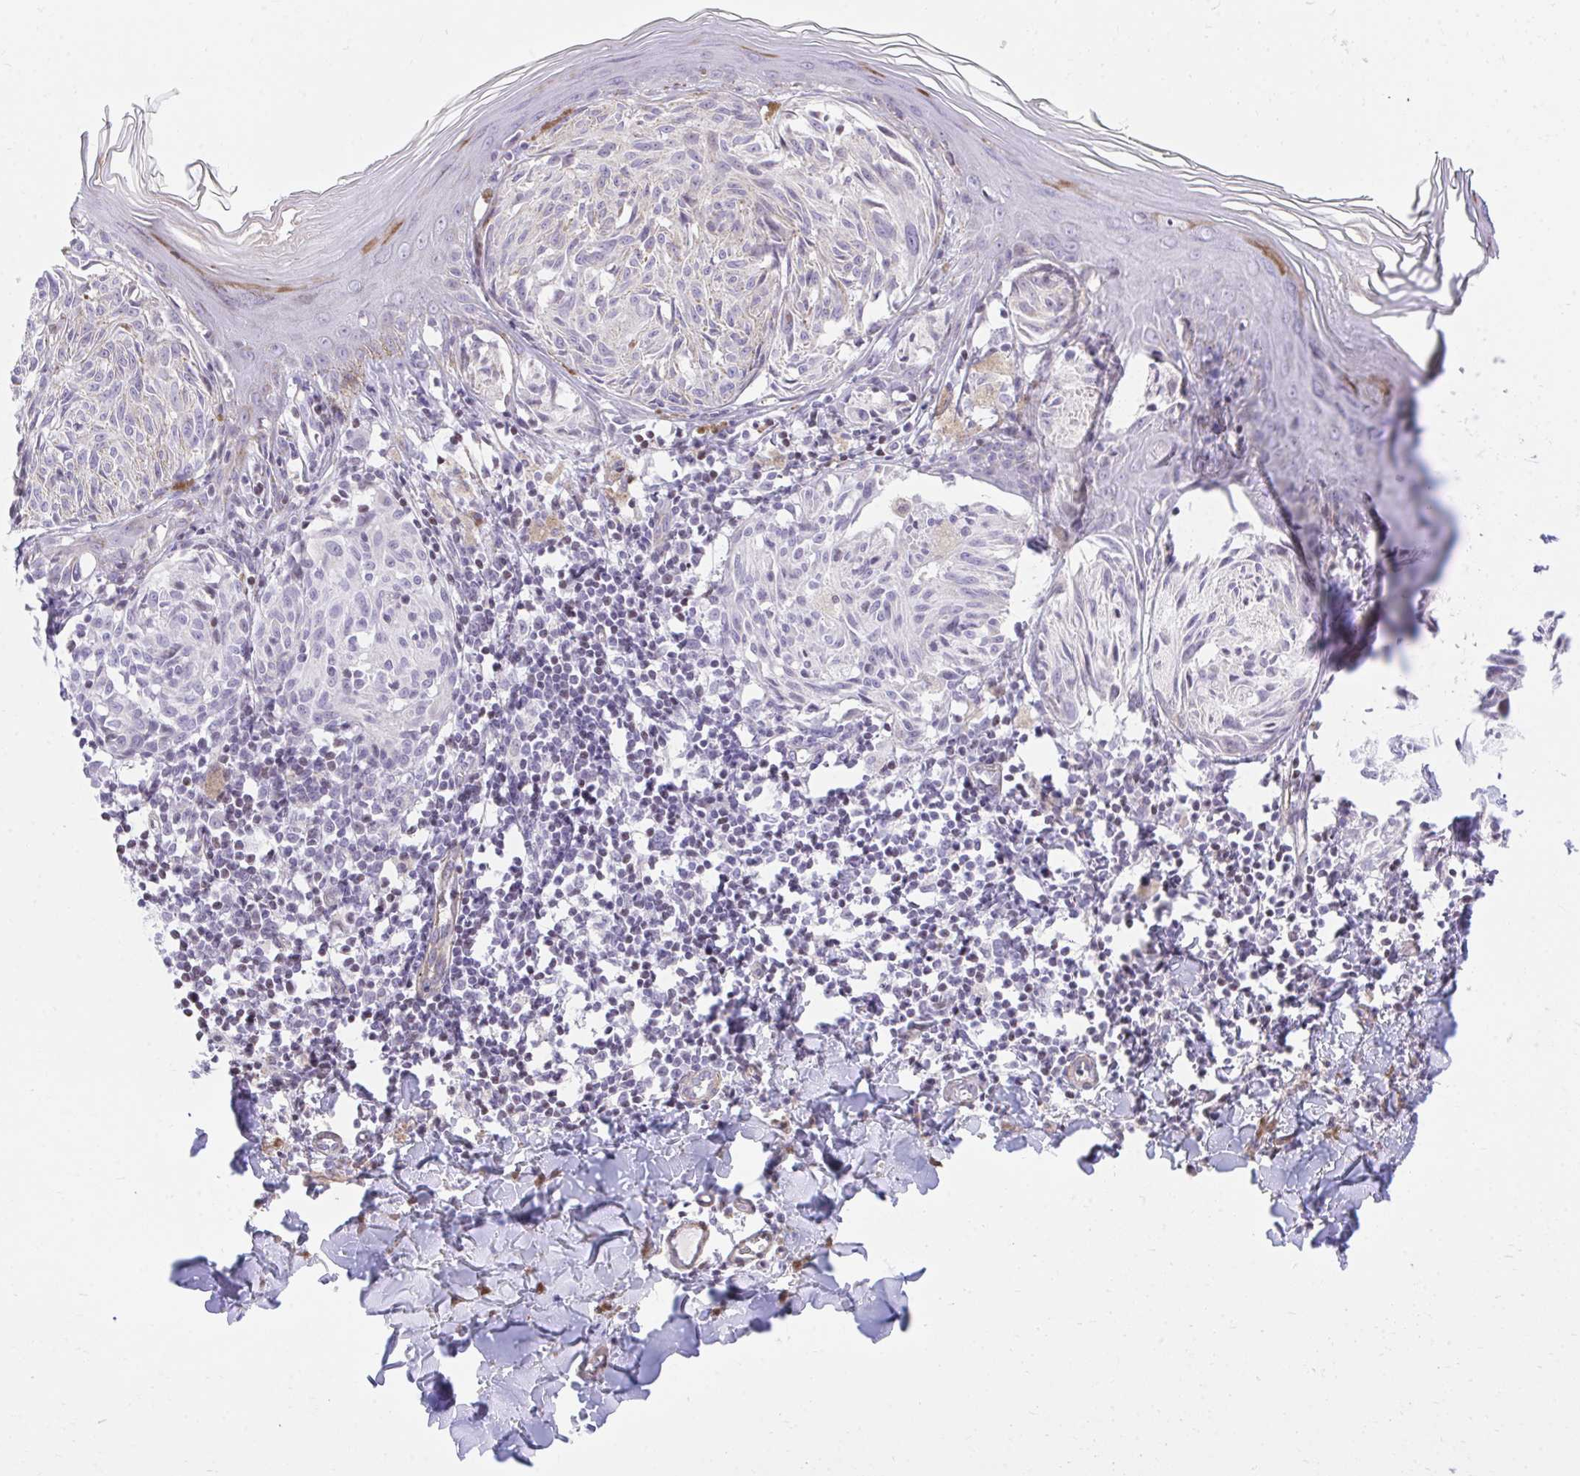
{"staining": {"intensity": "negative", "quantity": "none", "location": "none"}, "tissue": "melanoma", "cell_type": "Tumor cells", "image_type": "cancer", "snomed": [{"axis": "morphology", "description": "Malignant melanoma, NOS"}, {"axis": "topography", "description": "Skin"}], "caption": "Tumor cells show no significant expression in malignant melanoma.", "gene": "KCNN4", "patient": {"sex": "female", "age": 38}}